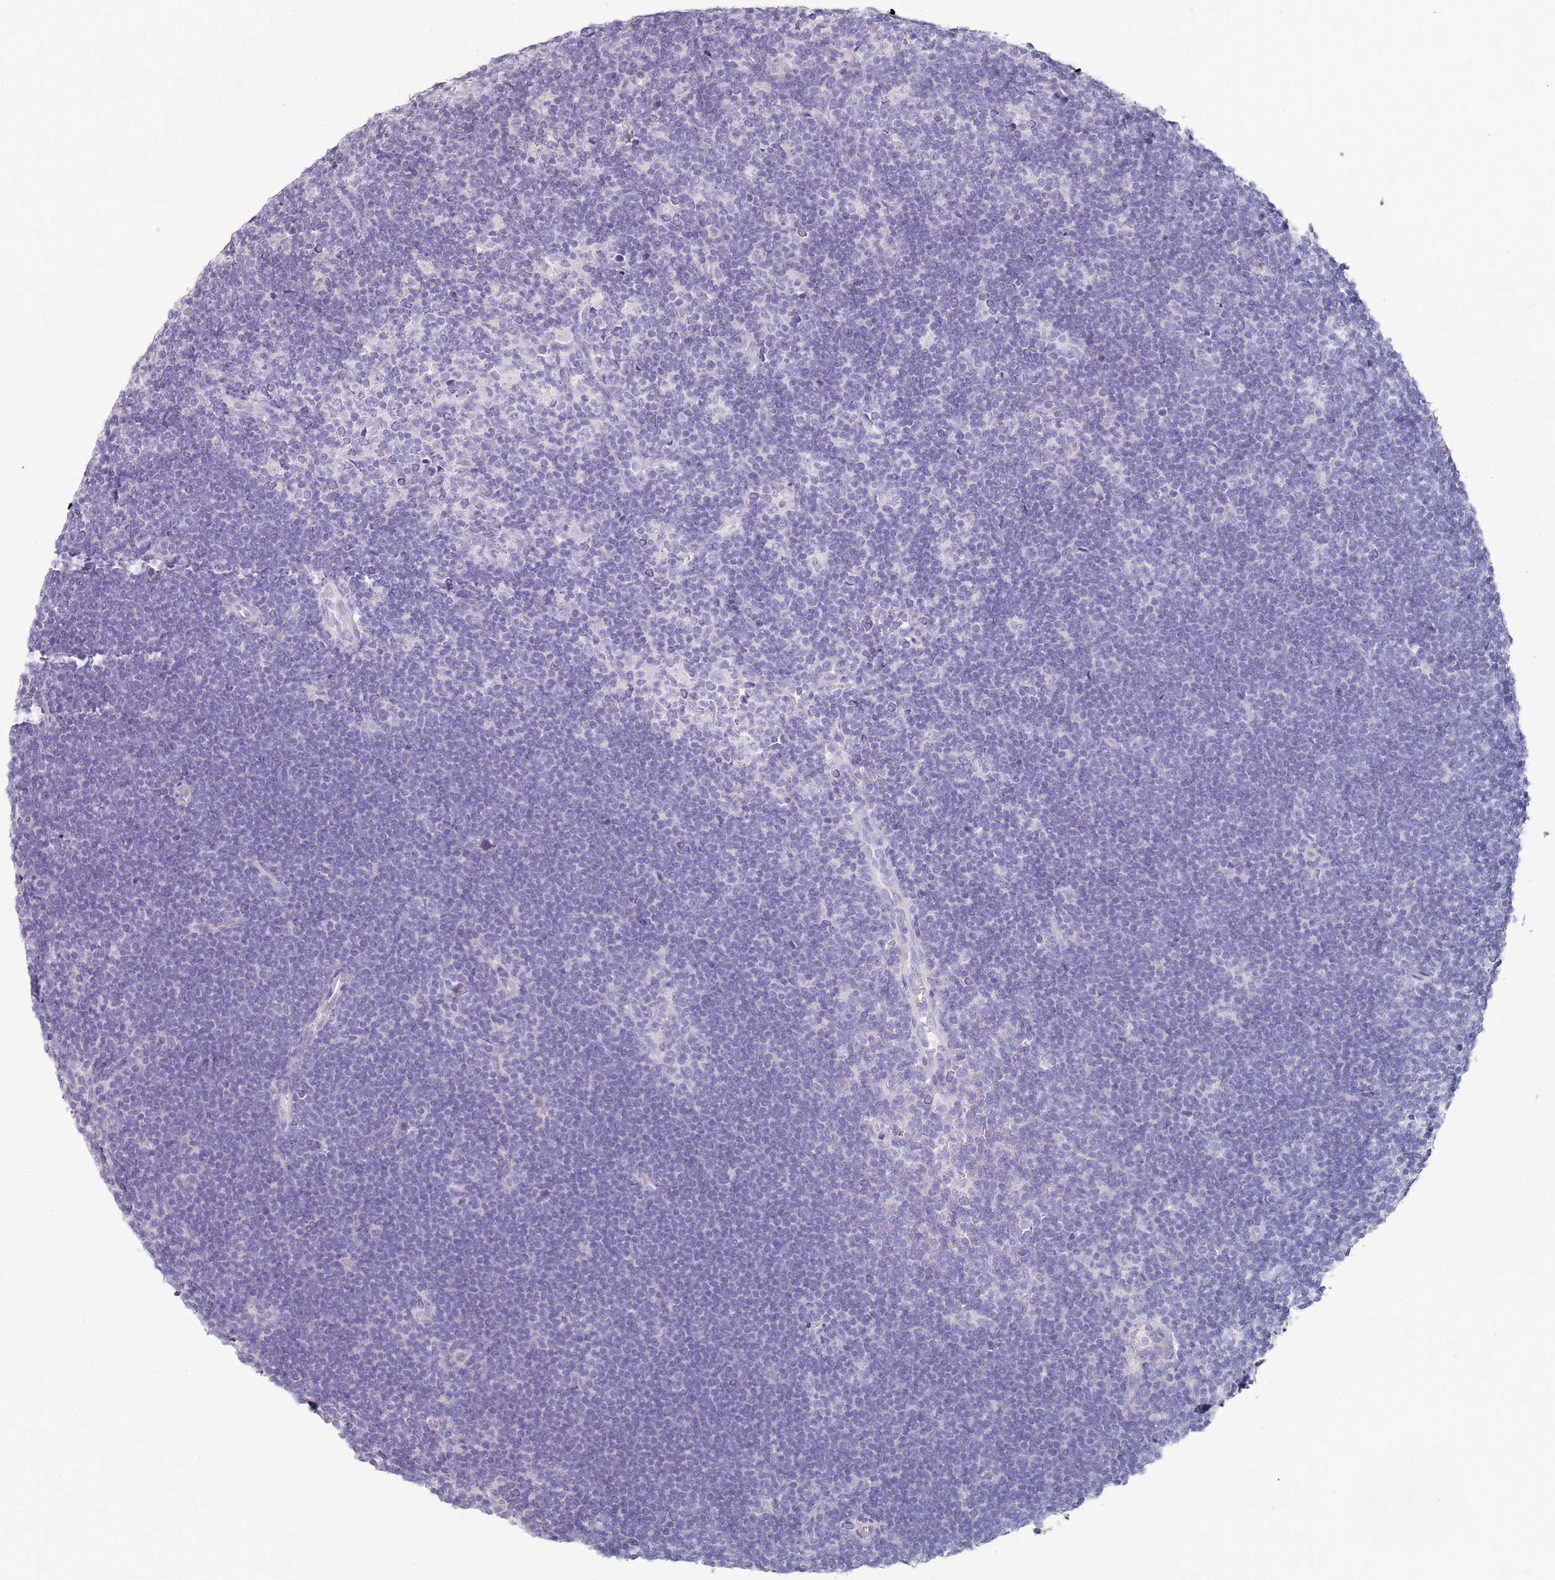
{"staining": {"intensity": "negative", "quantity": "none", "location": "none"}, "tissue": "lymphoma", "cell_type": "Tumor cells", "image_type": "cancer", "snomed": [{"axis": "morphology", "description": "Hodgkin's disease, NOS"}, {"axis": "topography", "description": "Lymph node"}], "caption": "Immunohistochemical staining of human lymphoma exhibits no significant positivity in tumor cells.", "gene": "DNAH11", "patient": {"sex": "female", "age": 57}}